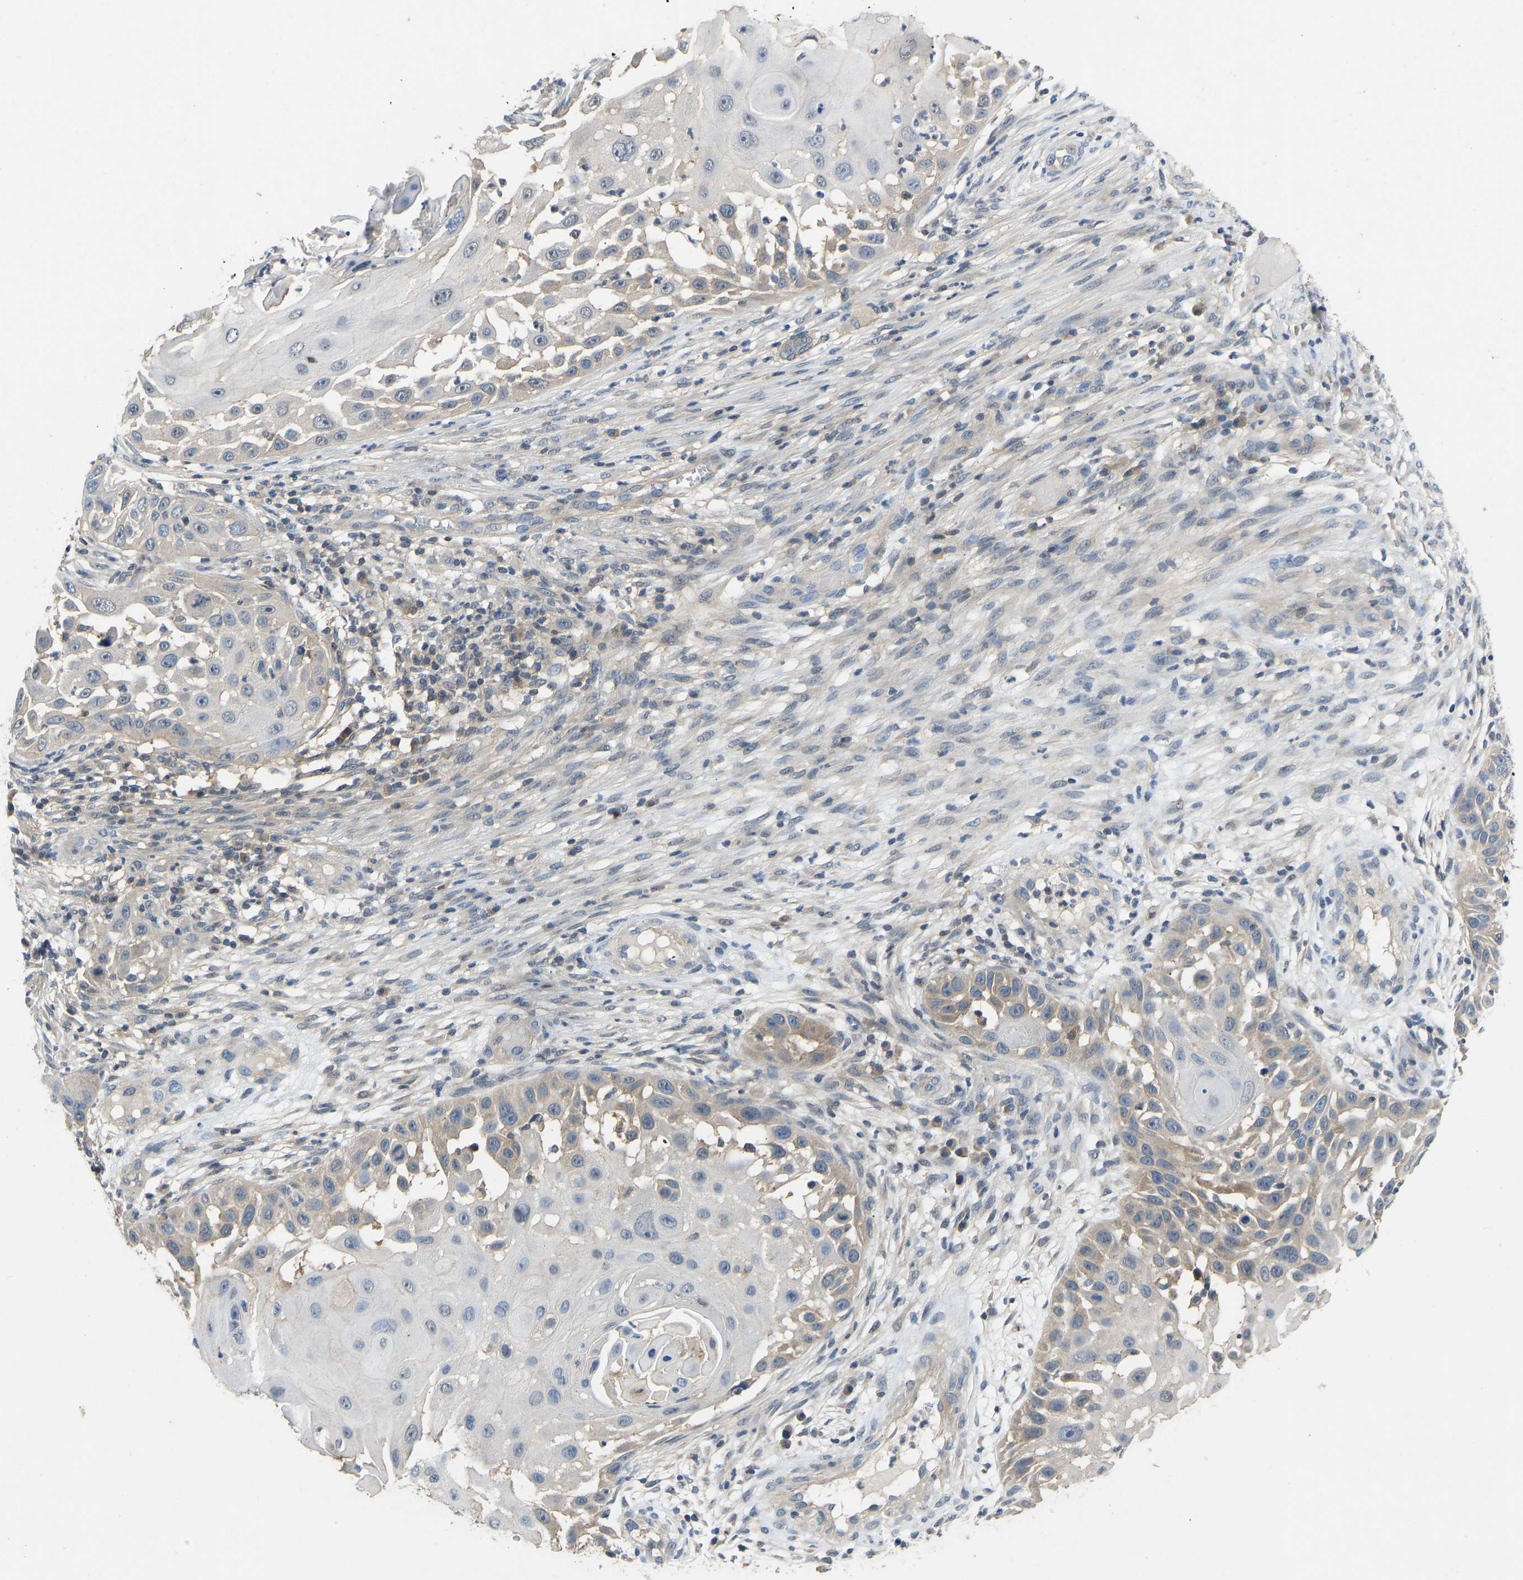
{"staining": {"intensity": "weak", "quantity": "<25%", "location": "cytoplasmic/membranous"}, "tissue": "skin cancer", "cell_type": "Tumor cells", "image_type": "cancer", "snomed": [{"axis": "morphology", "description": "Squamous cell carcinoma, NOS"}, {"axis": "topography", "description": "Skin"}], "caption": "Histopathology image shows no significant protein staining in tumor cells of skin cancer (squamous cell carcinoma). (Stains: DAB IHC with hematoxylin counter stain, Microscopy: brightfield microscopy at high magnification).", "gene": "NDRG3", "patient": {"sex": "female", "age": 44}}